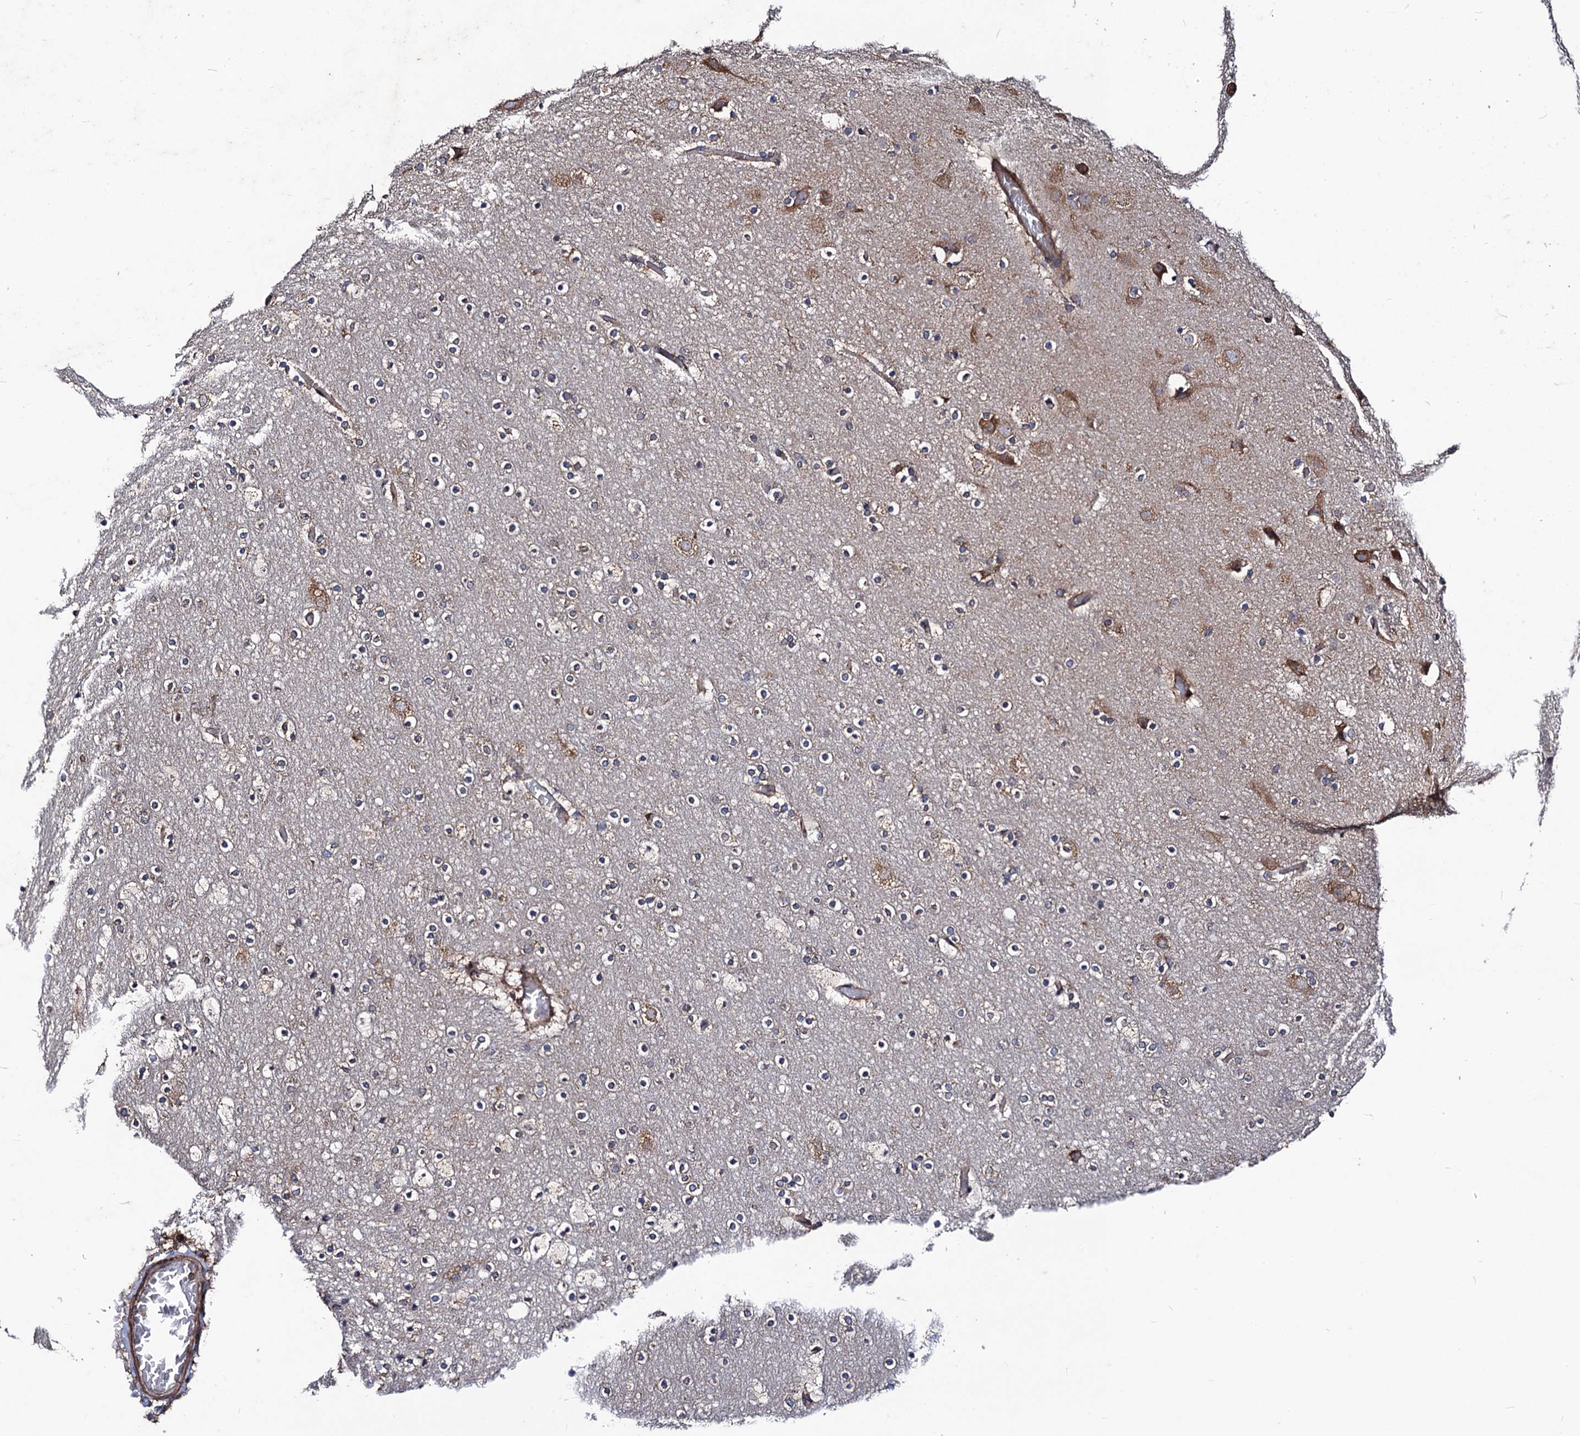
{"staining": {"intensity": "weak", "quantity": ">75%", "location": "cytoplasmic/membranous"}, "tissue": "cerebral cortex", "cell_type": "Endothelial cells", "image_type": "normal", "snomed": [{"axis": "morphology", "description": "Normal tissue, NOS"}, {"axis": "topography", "description": "Cerebral cortex"}], "caption": "Immunohistochemical staining of unremarkable human cerebral cortex exhibits >75% levels of weak cytoplasmic/membranous protein staining in about >75% of endothelial cells.", "gene": "DYDC1", "patient": {"sex": "male", "age": 57}}